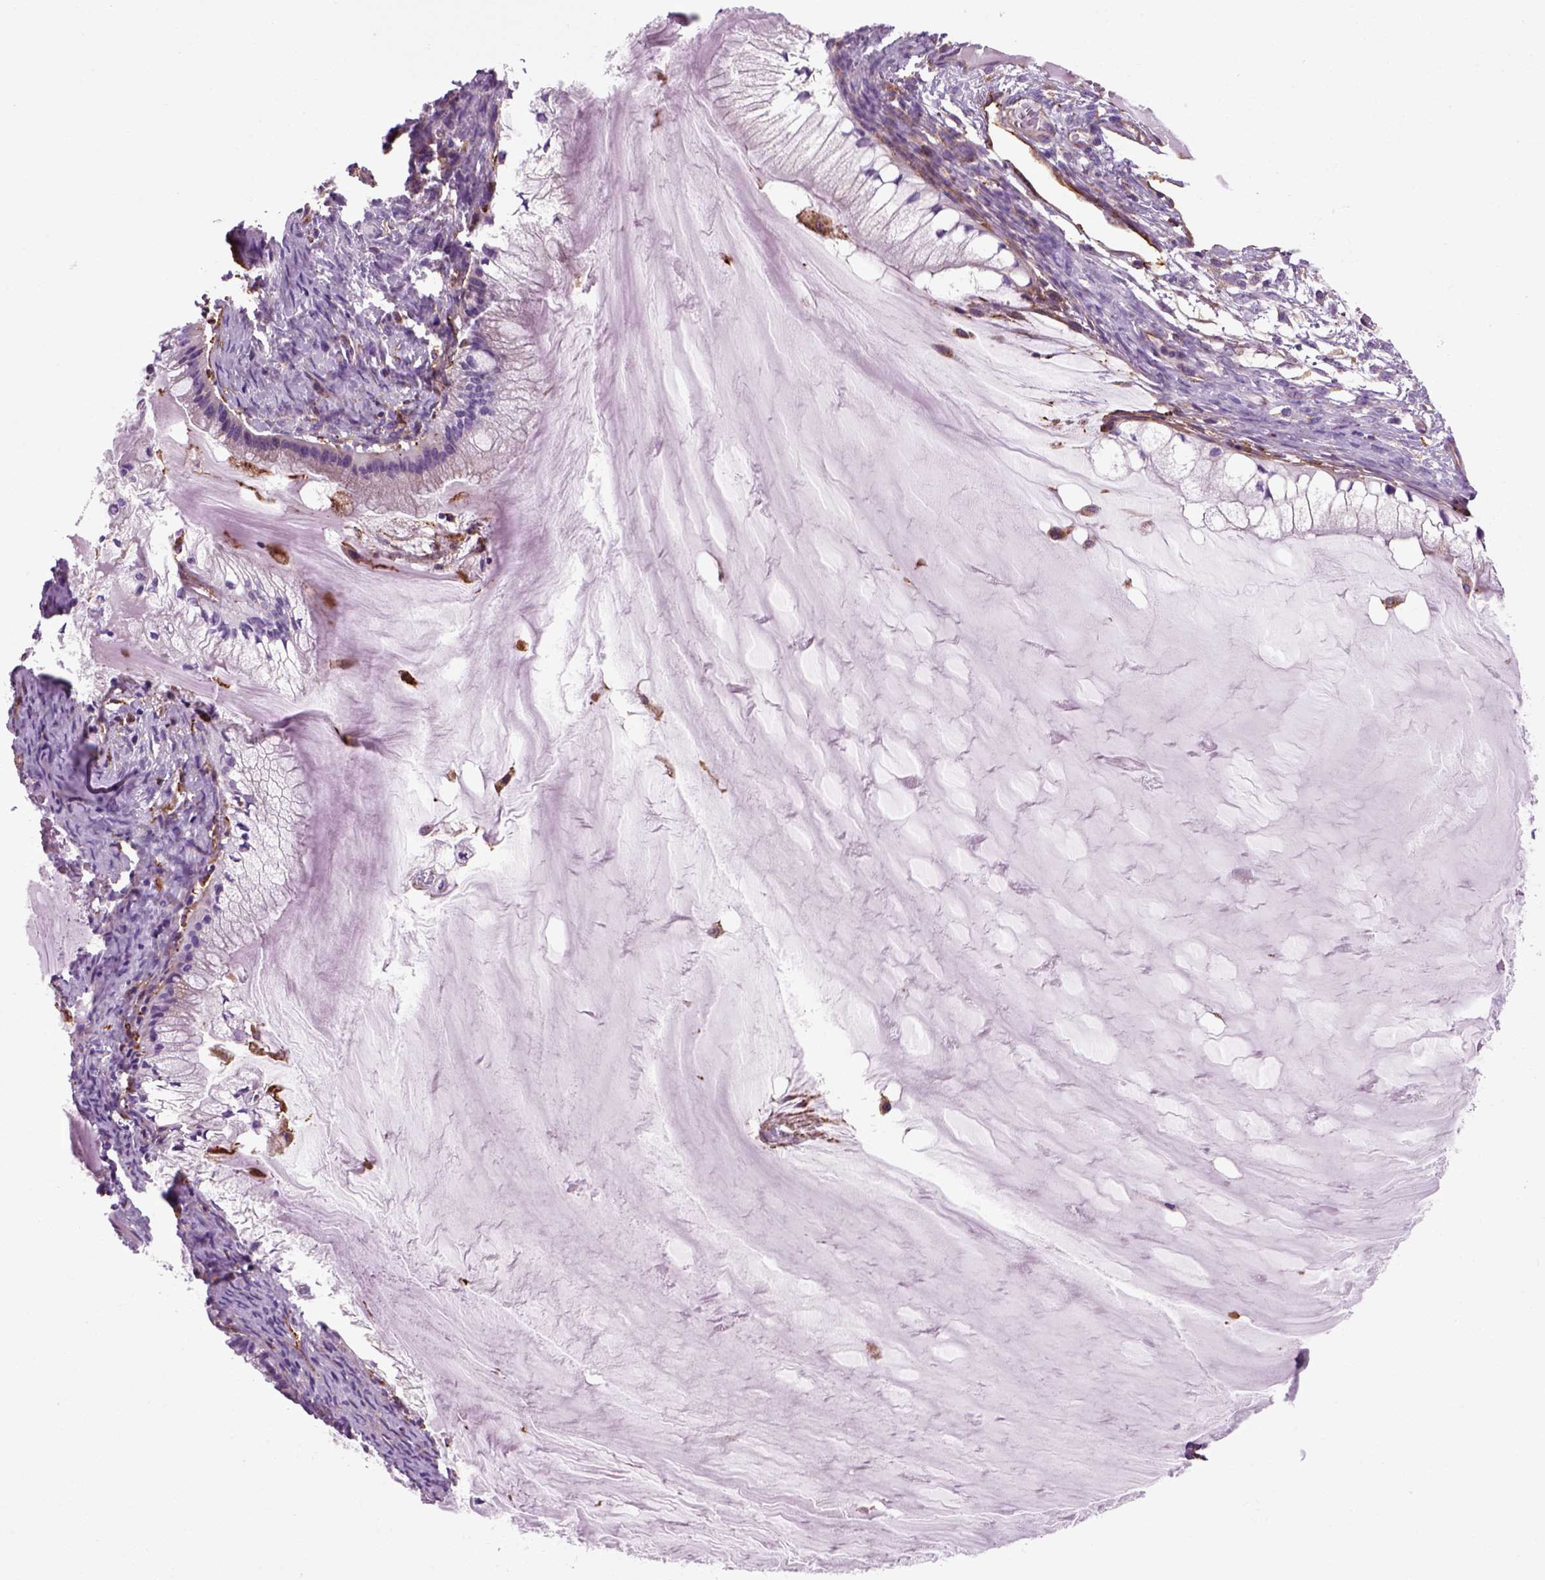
{"staining": {"intensity": "negative", "quantity": "none", "location": "none"}, "tissue": "ovarian cancer", "cell_type": "Tumor cells", "image_type": "cancer", "snomed": [{"axis": "morphology", "description": "Cystadenocarcinoma, mucinous, NOS"}, {"axis": "topography", "description": "Ovary"}], "caption": "Micrograph shows no significant protein positivity in tumor cells of ovarian cancer.", "gene": "MARCKS", "patient": {"sex": "female", "age": 57}}